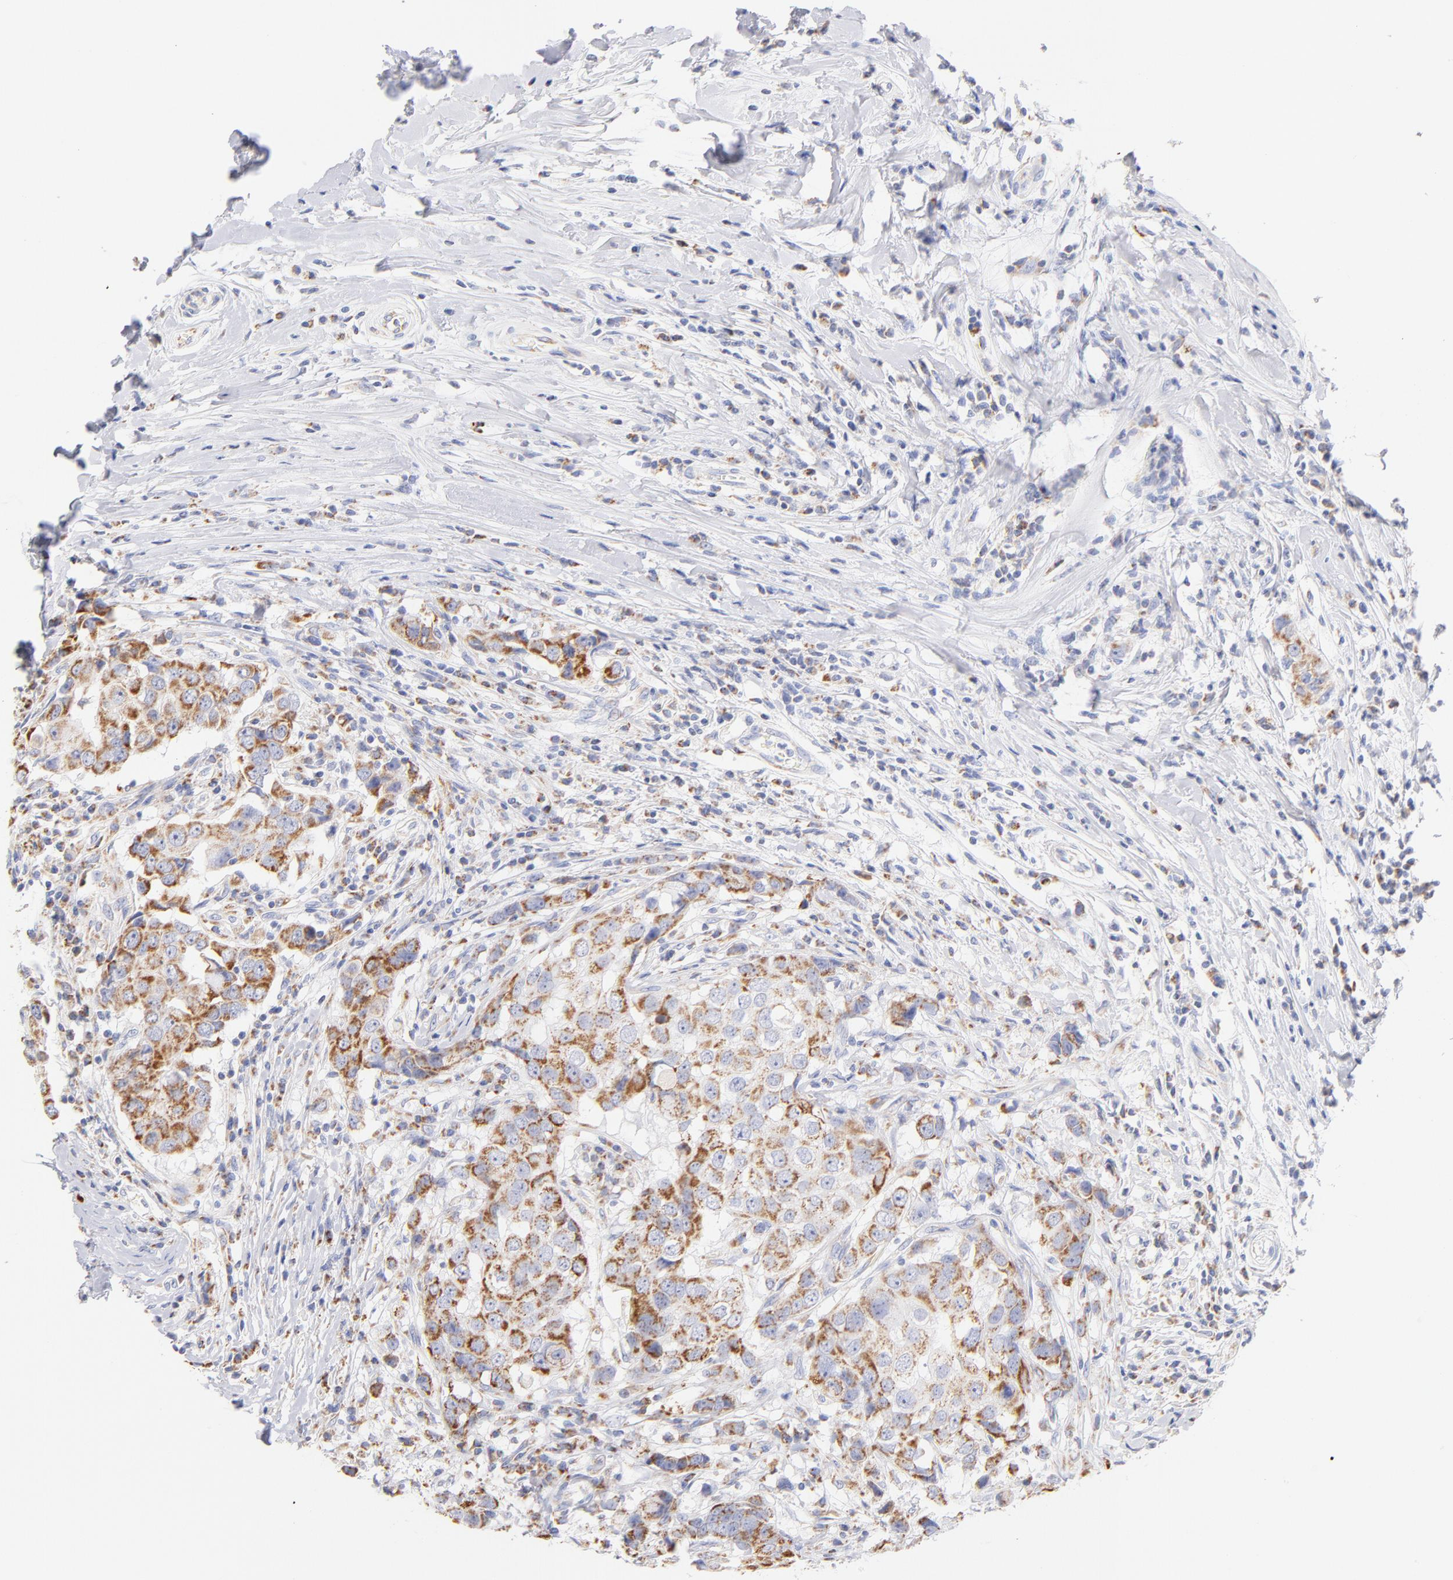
{"staining": {"intensity": "moderate", "quantity": ">75%", "location": "cytoplasmic/membranous"}, "tissue": "breast cancer", "cell_type": "Tumor cells", "image_type": "cancer", "snomed": [{"axis": "morphology", "description": "Duct carcinoma"}, {"axis": "topography", "description": "Breast"}], "caption": "Immunohistochemistry (IHC) of human breast cancer (invasive ductal carcinoma) exhibits medium levels of moderate cytoplasmic/membranous positivity in approximately >75% of tumor cells.", "gene": "AIFM1", "patient": {"sex": "female", "age": 27}}